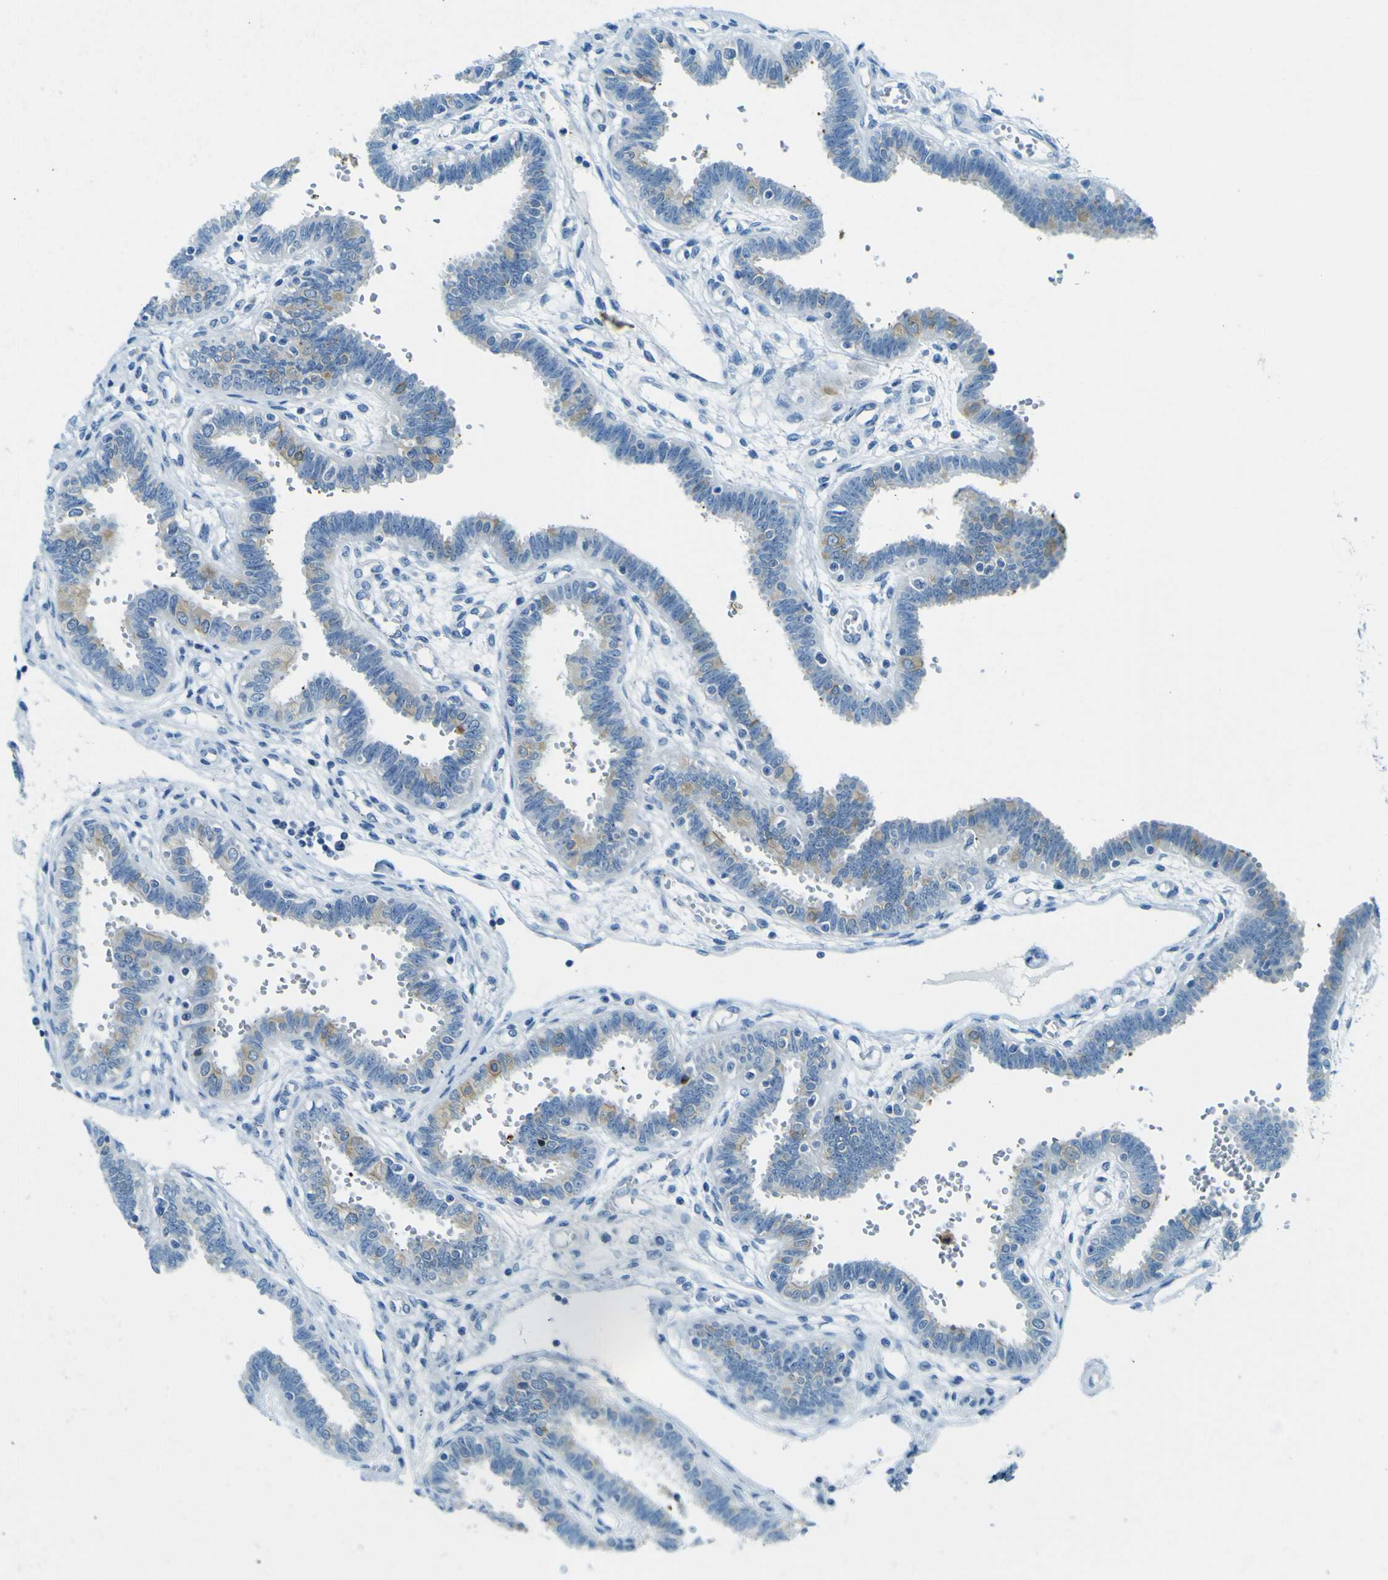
{"staining": {"intensity": "strong", "quantity": "25%-75%", "location": "cytoplasmic/membranous"}, "tissue": "fallopian tube", "cell_type": "Glandular cells", "image_type": "normal", "snomed": [{"axis": "morphology", "description": "Normal tissue, NOS"}, {"axis": "topography", "description": "Fallopian tube"}], "caption": "DAB immunohistochemical staining of benign fallopian tube displays strong cytoplasmic/membranous protein expression in approximately 25%-75% of glandular cells. The protein of interest is stained brown, and the nuclei are stained in blue (DAB IHC with brightfield microscopy, high magnification).", "gene": "SORCS1", "patient": {"sex": "female", "age": 32}}